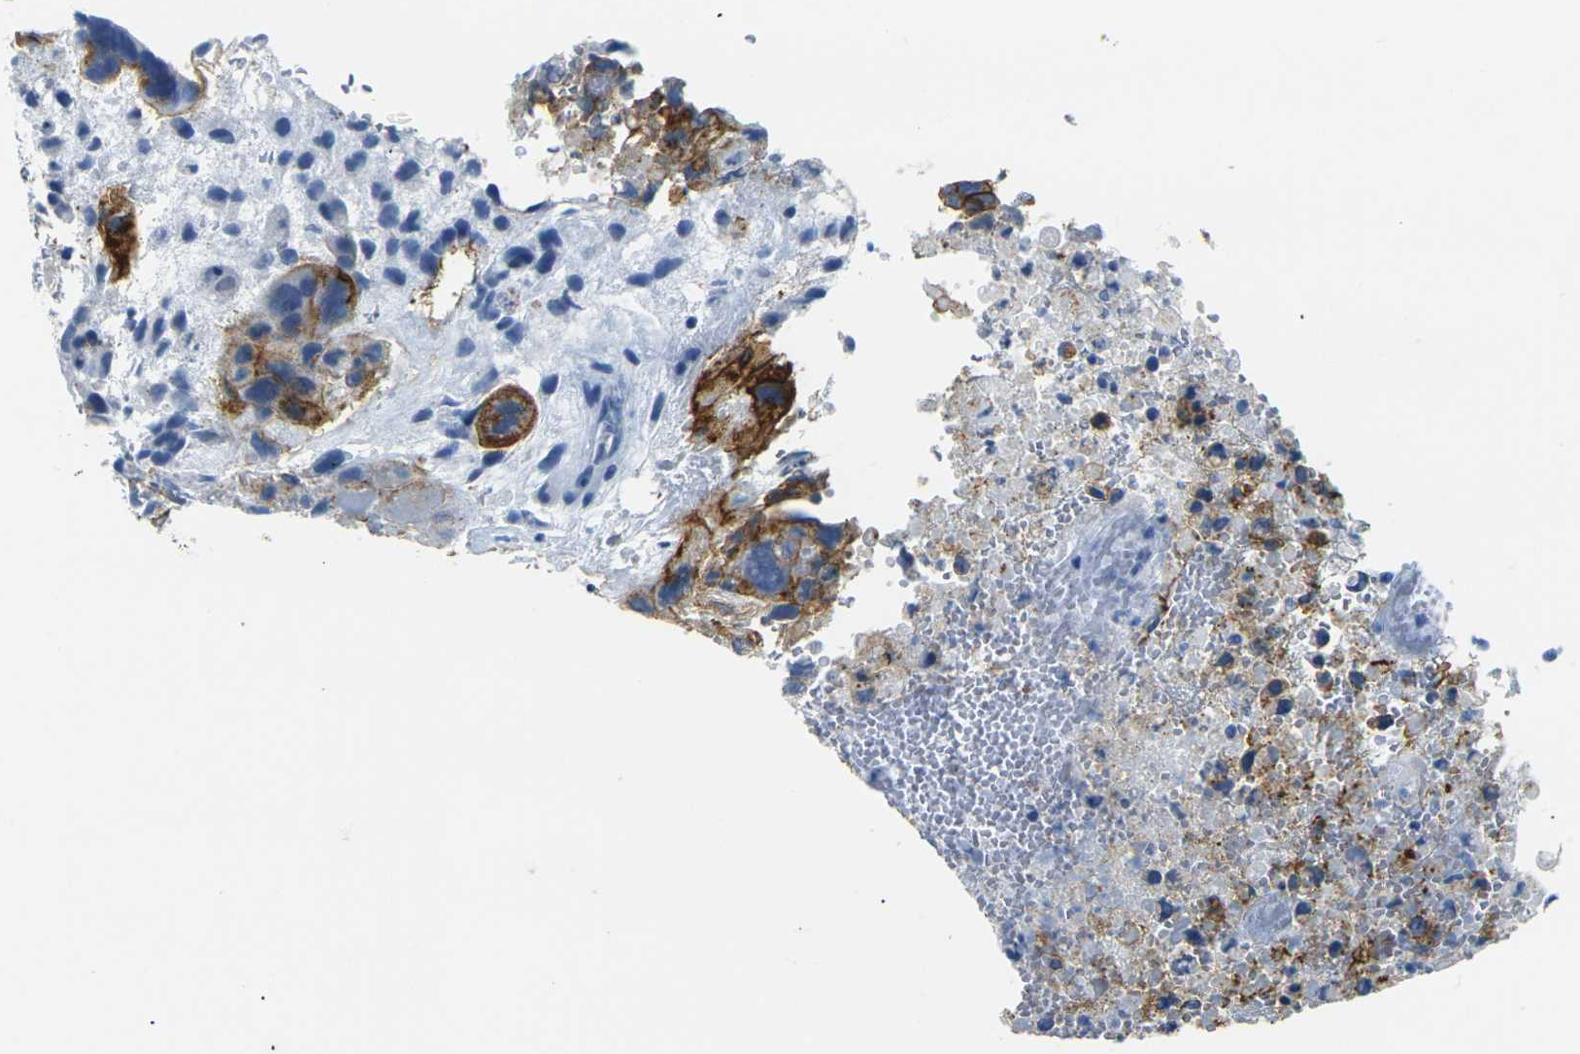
{"staining": {"intensity": "strong", "quantity": ">75%", "location": "cytoplasmic/membranous"}, "tissue": "testis cancer", "cell_type": "Tumor cells", "image_type": "cancer", "snomed": [{"axis": "morphology", "description": "Carcinoma, Embryonal, NOS"}, {"axis": "topography", "description": "Testis"}], "caption": "This micrograph displays immunohistochemistry (IHC) staining of testis cancer (embryonal carcinoma), with high strong cytoplasmic/membranous expression in about >75% of tumor cells.", "gene": "CLDN7", "patient": {"sex": "male", "age": 28}}